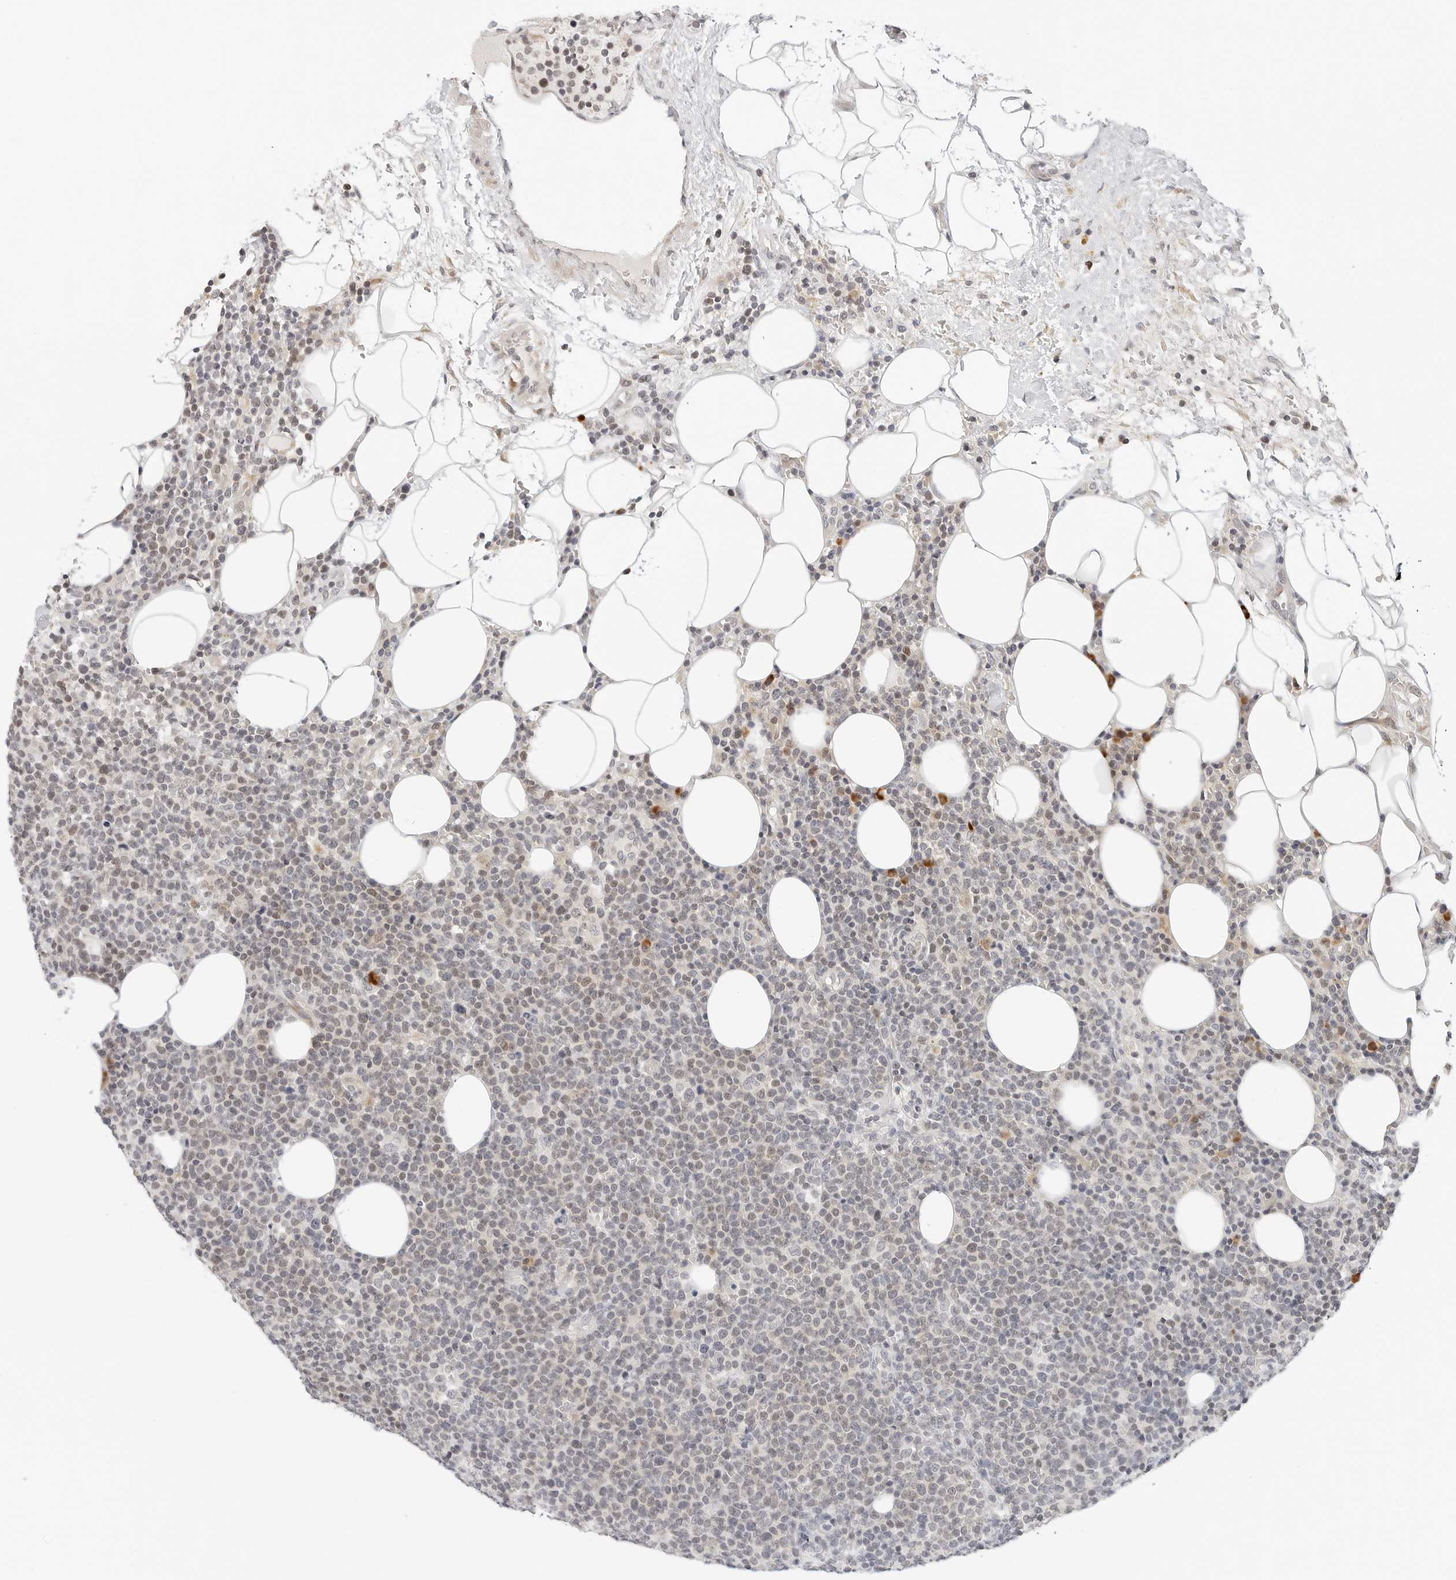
{"staining": {"intensity": "negative", "quantity": "none", "location": "none"}, "tissue": "lymphoma", "cell_type": "Tumor cells", "image_type": "cancer", "snomed": [{"axis": "morphology", "description": "Malignant lymphoma, non-Hodgkin's type, High grade"}, {"axis": "topography", "description": "Lymph node"}], "caption": "DAB immunohistochemical staining of human lymphoma exhibits no significant positivity in tumor cells.", "gene": "PARP10", "patient": {"sex": "male", "age": 61}}